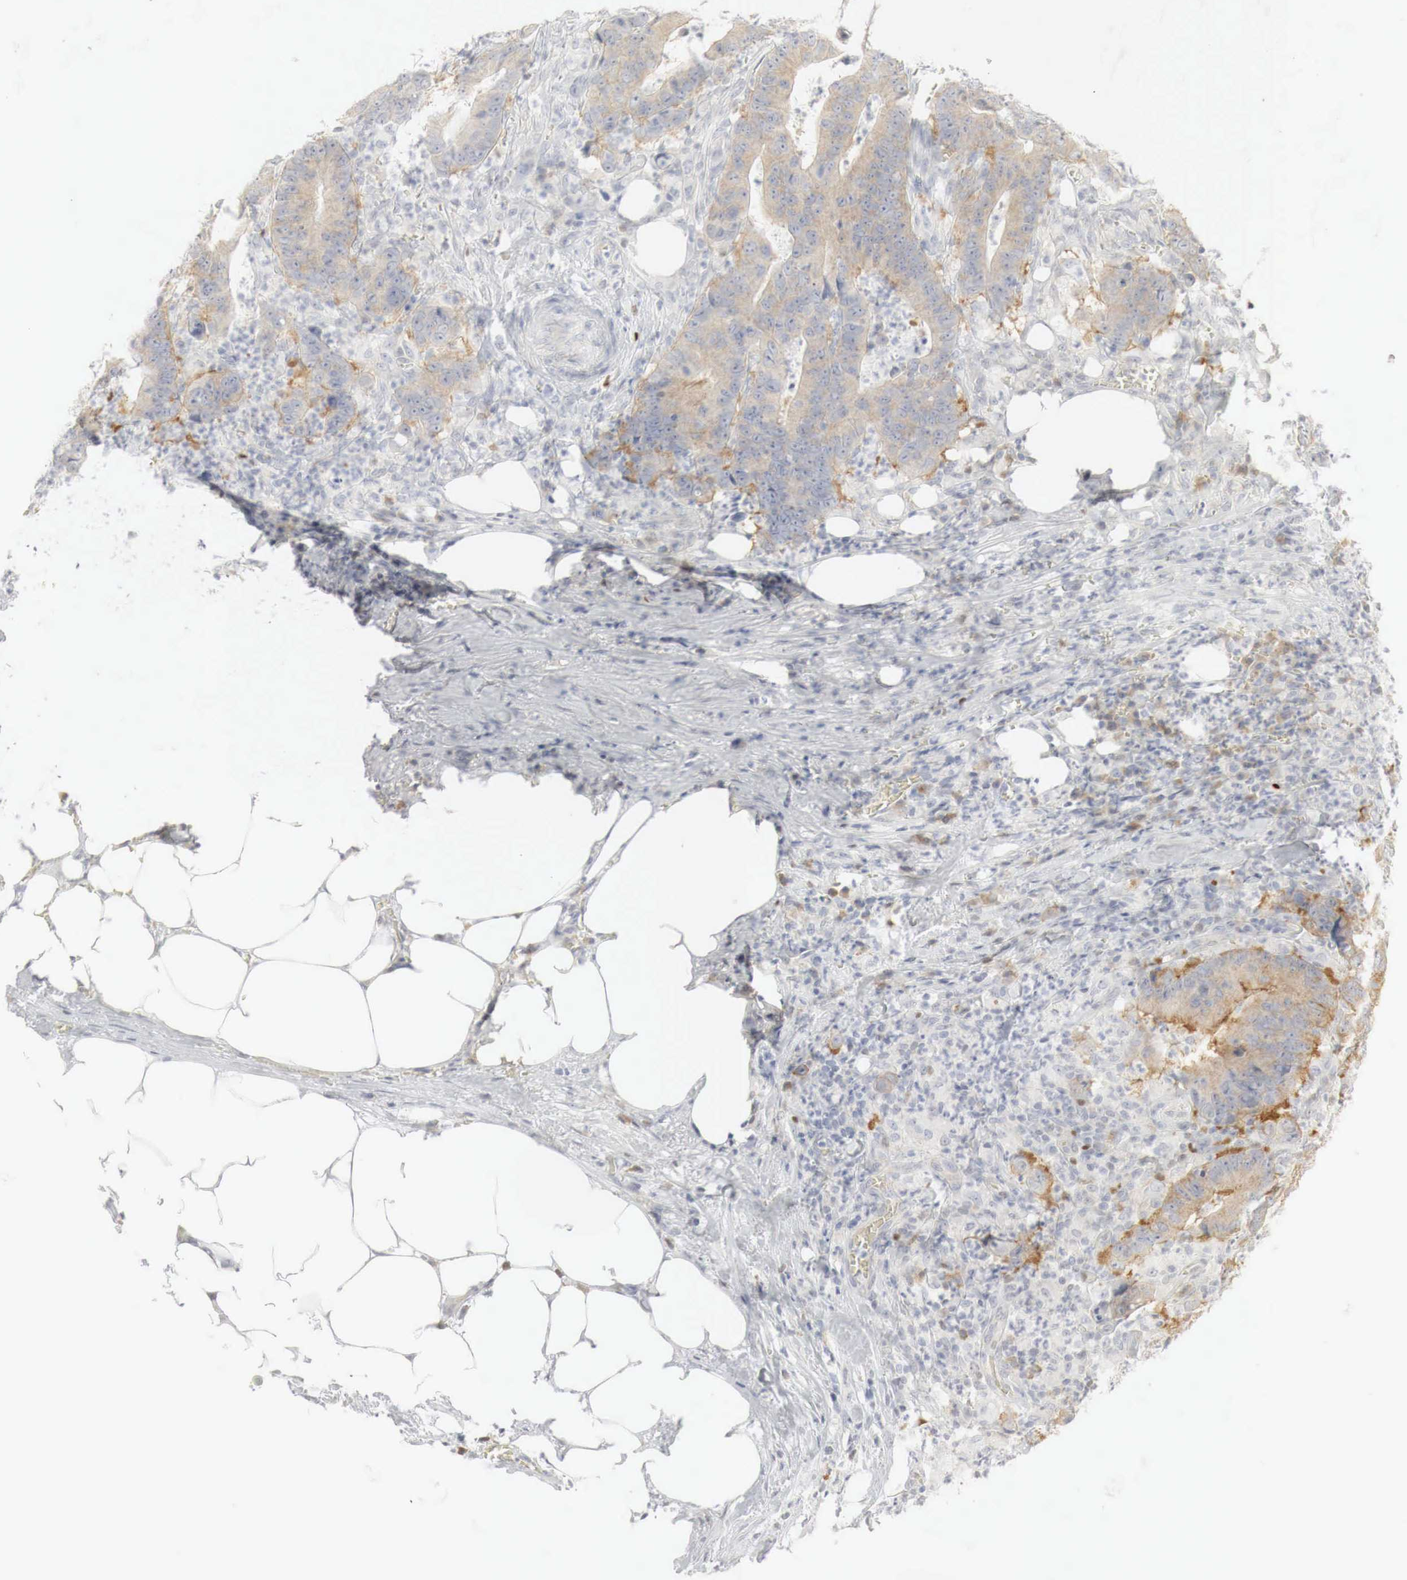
{"staining": {"intensity": "weak", "quantity": ">75%", "location": "cytoplasmic/membranous"}, "tissue": "colorectal cancer", "cell_type": "Tumor cells", "image_type": "cancer", "snomed": [{"axis": "morphology", "description": "Adenocarcinoma, NOS"}, {"axis": "topography", "description": "Colon"}], "caption": "Colorectal cancer stained for a protein reveals weak cytoplasmic/membranous positivity in tumor cells.", "gene": "TP63", "patient": {"sex": "female", "age": 76}}